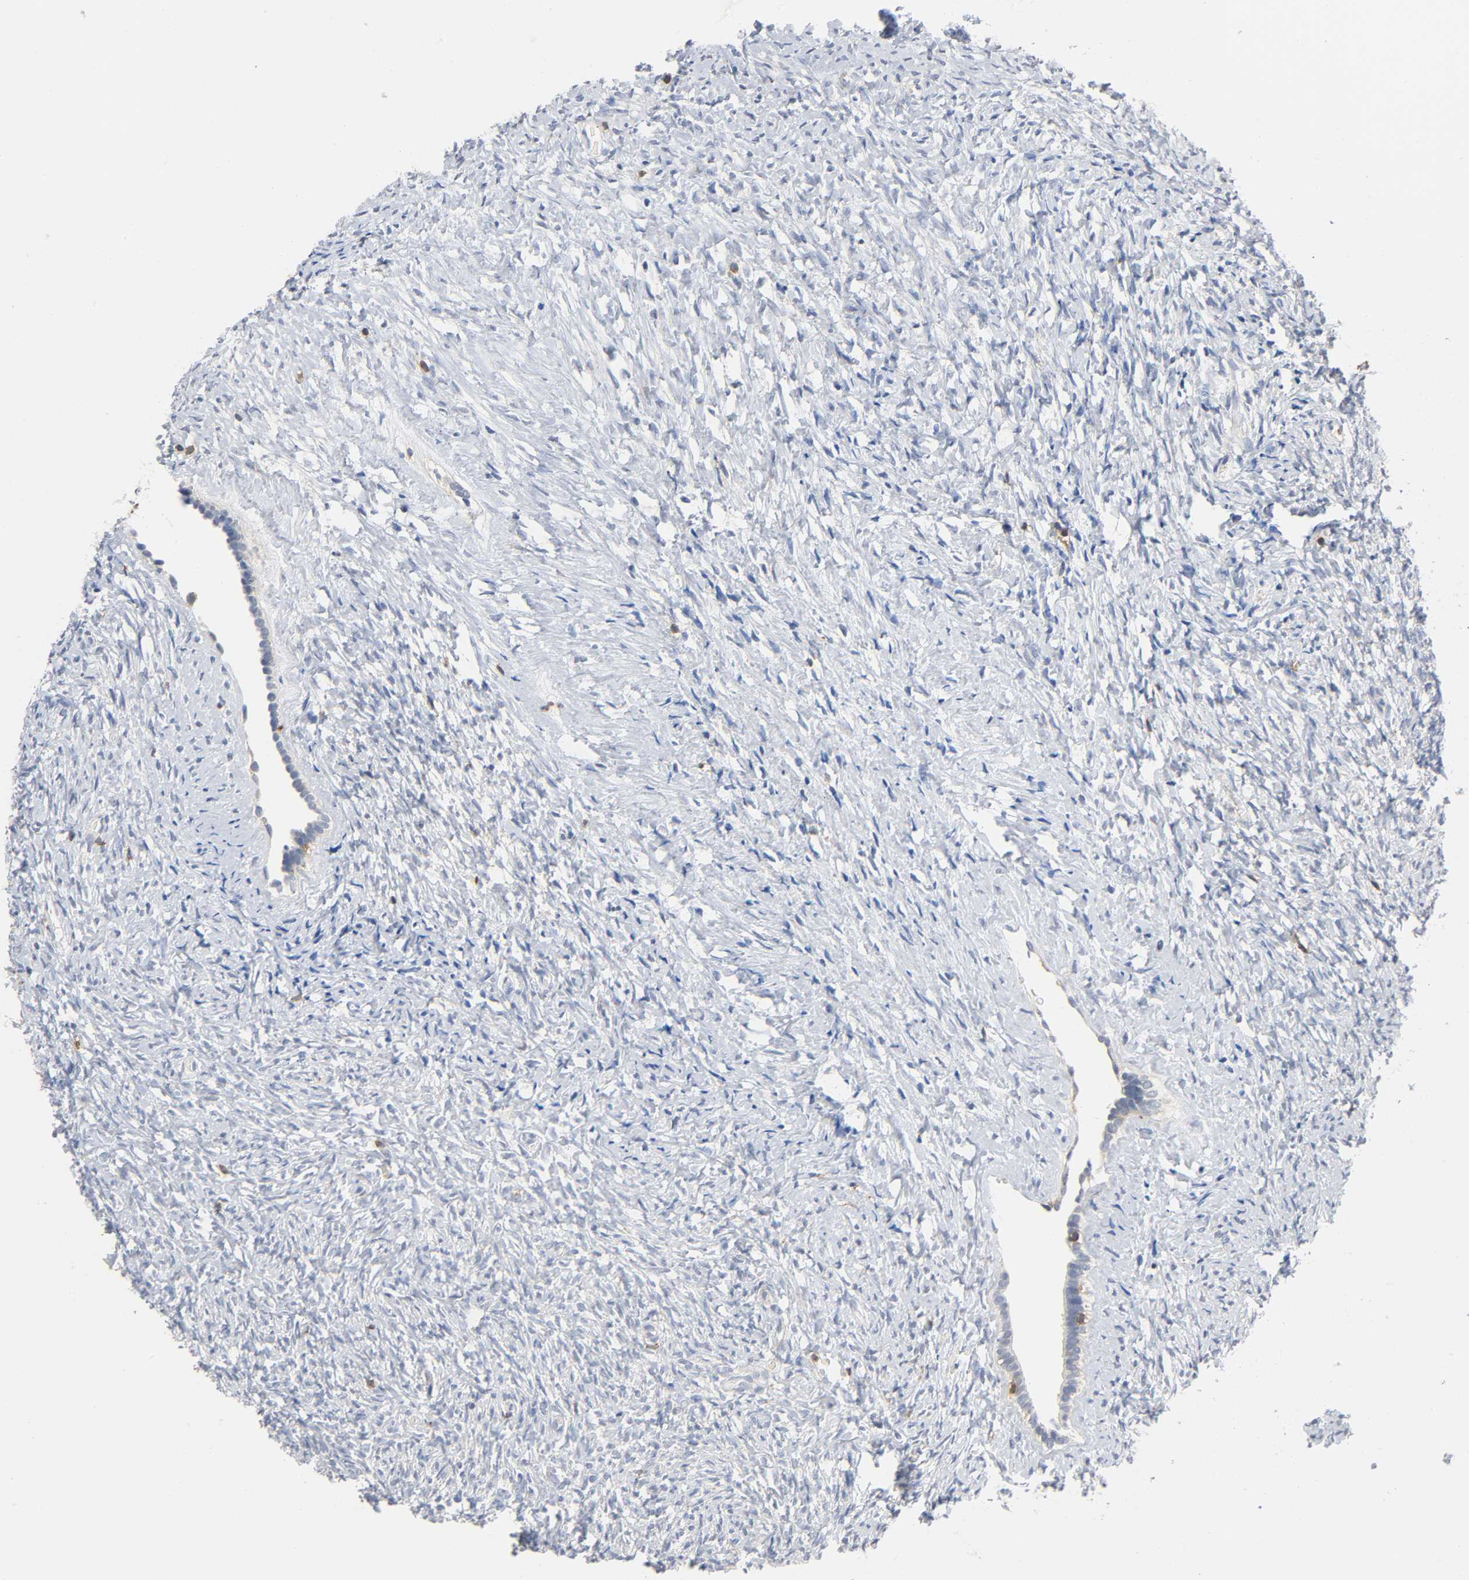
{"staining": {"intensity": "negative", "quantity": "none", "location": "none"}, "tissue": "ovary", "cell_type": "Ovarian stroma cells", "image_type": "normal", "snomed": [{"axis": "morphology", "description": "Normal tissue, NOS"}, {"axis": "topography", "description": "Ovary"}], "caption": "An image of ovary stained for a protein displays no brown staining in ovarian stroma cells. (Stains: DAB immunohistochemistry with hematoxylin counter stain, Microscopy: brightfield microscopy at high magnification).", "gene": "UCKL1", "patient": {"sex": "female", "age": 35}}